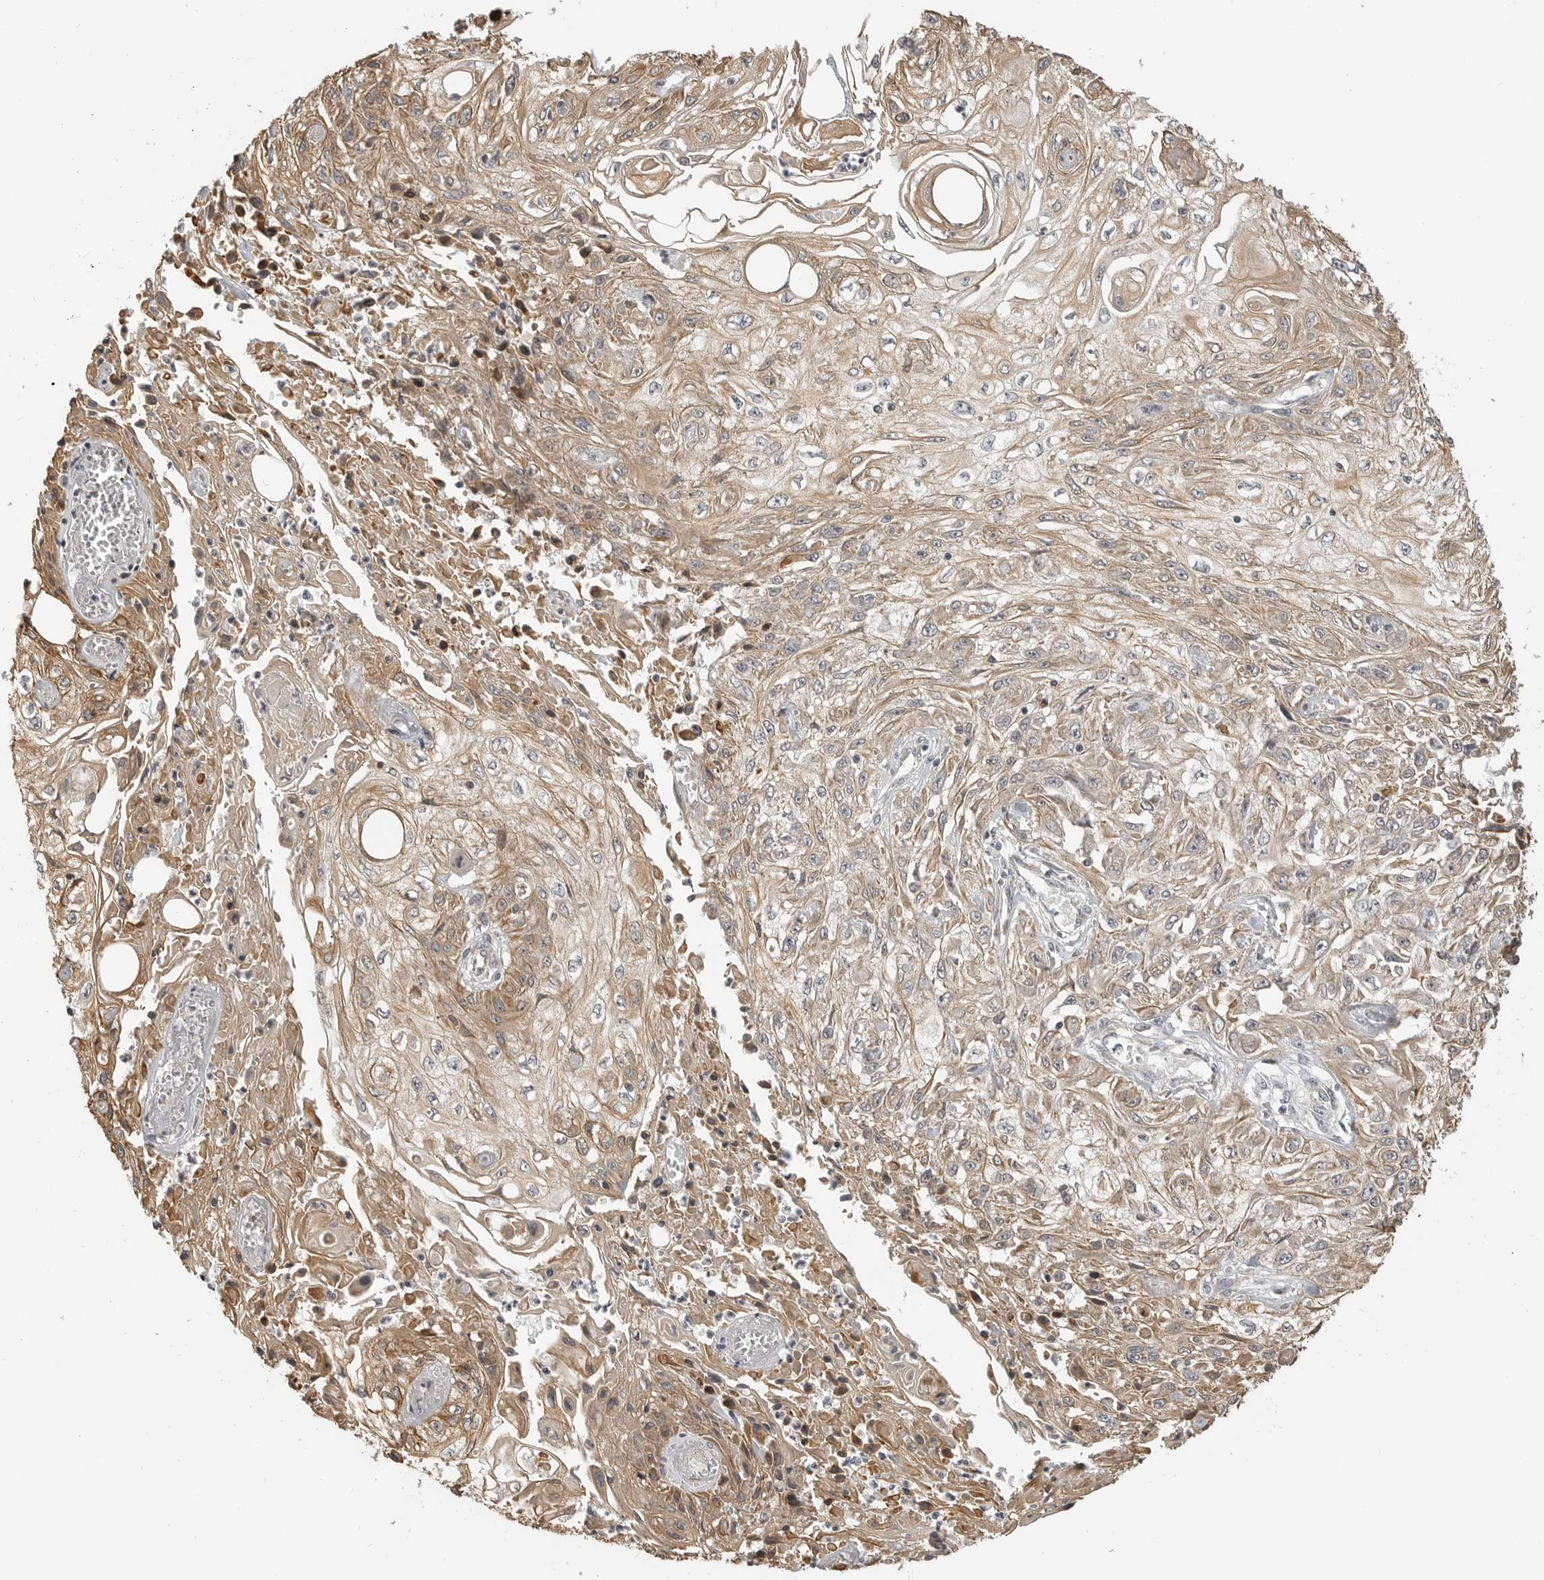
{"staining": {"intensity": "weak", "quantity": ">75%", "location": "cytoplasmic/membranous"}, "tissue": "skin cancer", "cell_type": "Tumor cells", "image_type": "cancer", "snomed": [{"axis": "morphology", "description": "Squamous cell carcinoma, NOS"}, {"axis": "morphology", "description": "Squamous cell carcinoma, metastatic, NOS"}, {"axis": "topography", "description": "Skin"}, {"axis": "topography", "description": "Lymph node"}], "caption": "Weak cytoplasmic/membranous protein staining is identified in about >75% of tumor cells in skin metastatic squamous cell carcinoma.", "gene": "IDO1", "patient": {"sex": "male", "age": 75}}